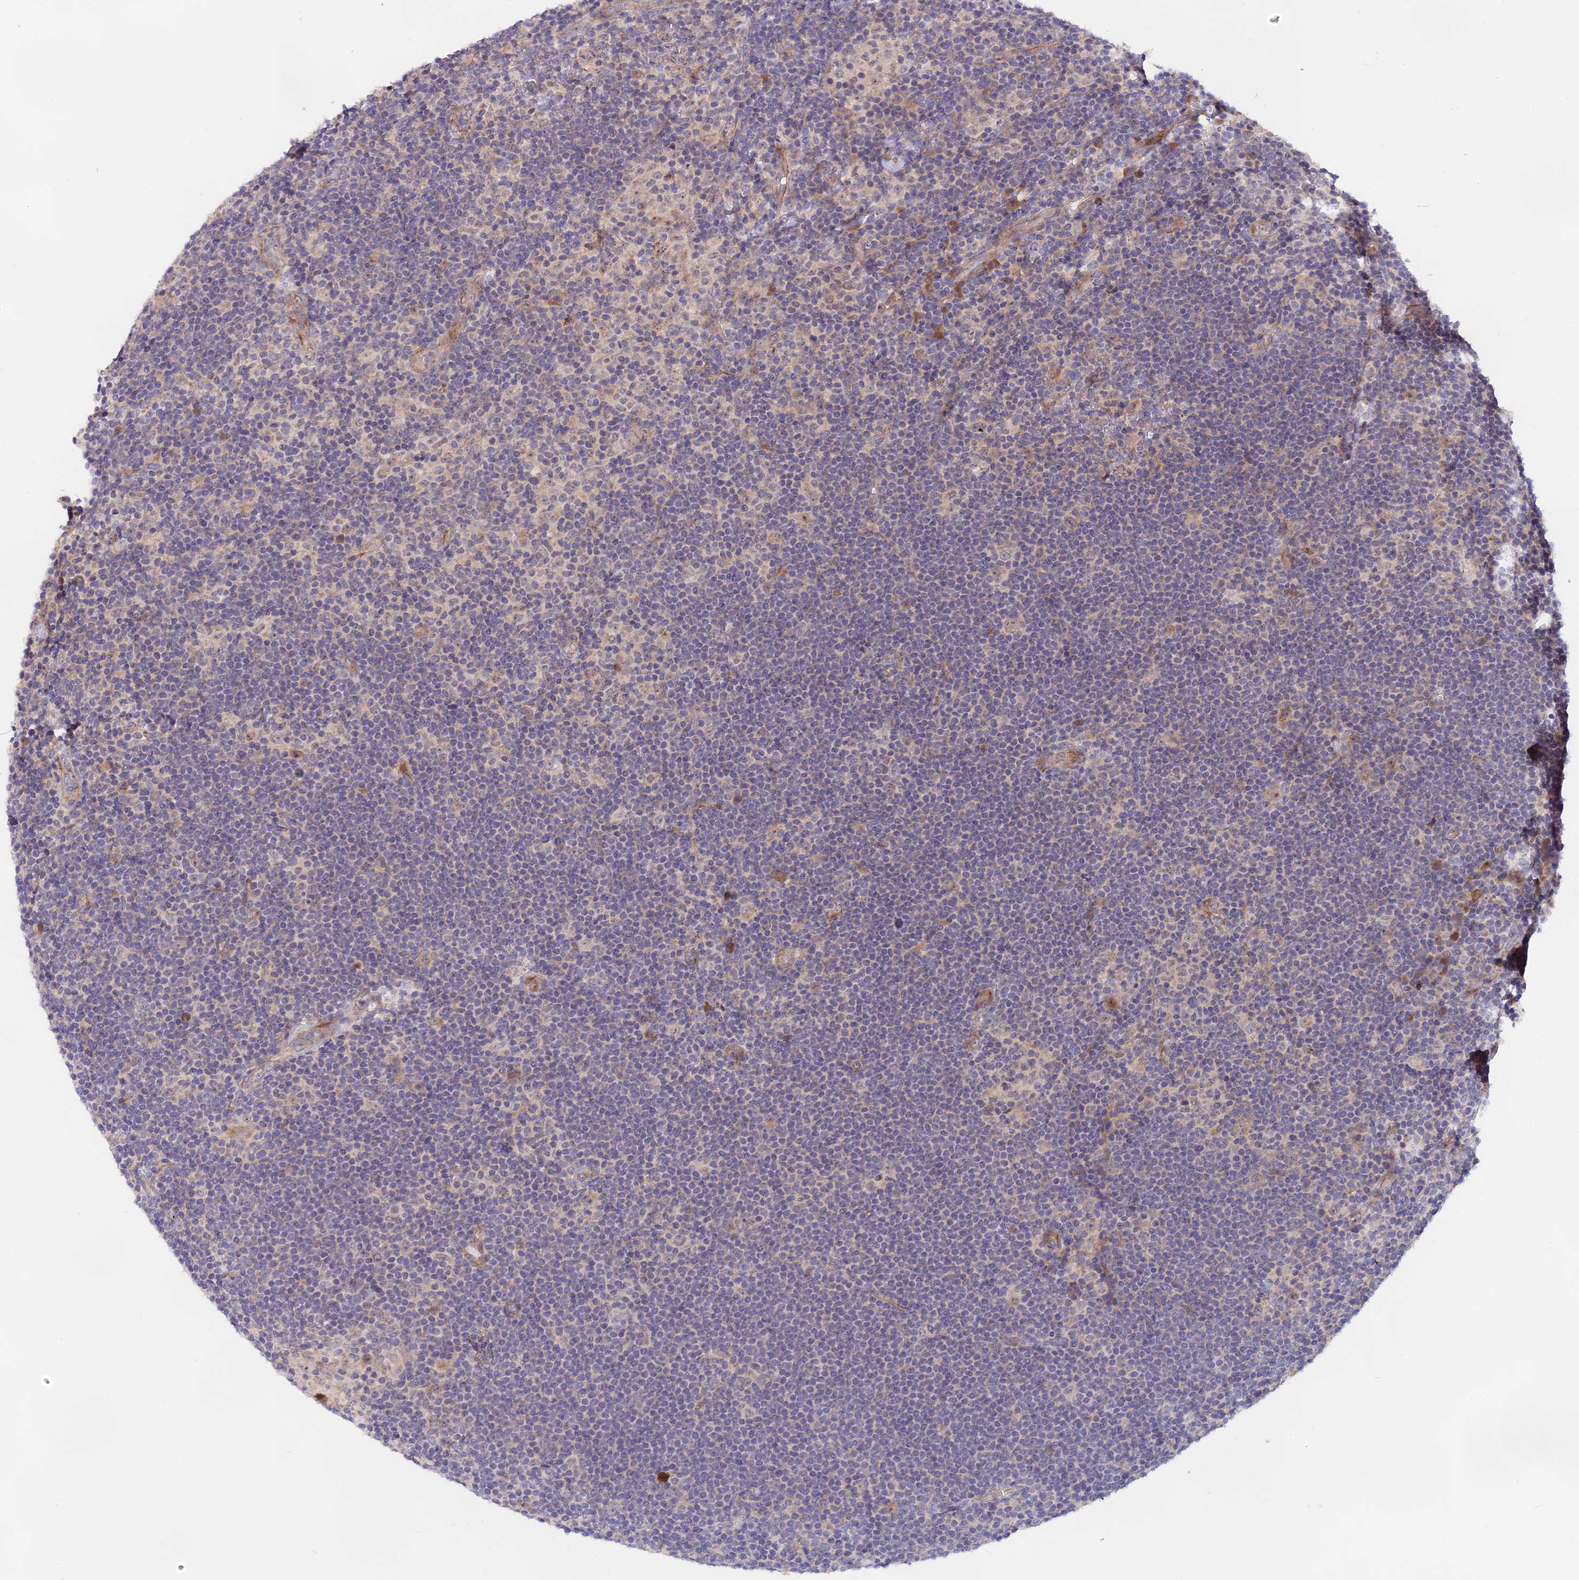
{"staining": {"intensity": "weak", "quantity": "25%-75%", "location": "cytoplasmic/membranous,nuclear"}, "tissue": "lymphoma", "cell_type": "Tumor cells", "image_type": "cancer", "snomed": [{"axis": "morphology", "description": "Hodgkin's disease, NOS"}, {"axis": "topography", "description": "Lymph node"}], "caption": "The immunohistochemical stain labels weak cytoplasmic/membranous and nuclear positivity in tumor cells of lymphoma tissue.", "gene": "TENT4B", "patient": {"sex": "female", "age": 57}}